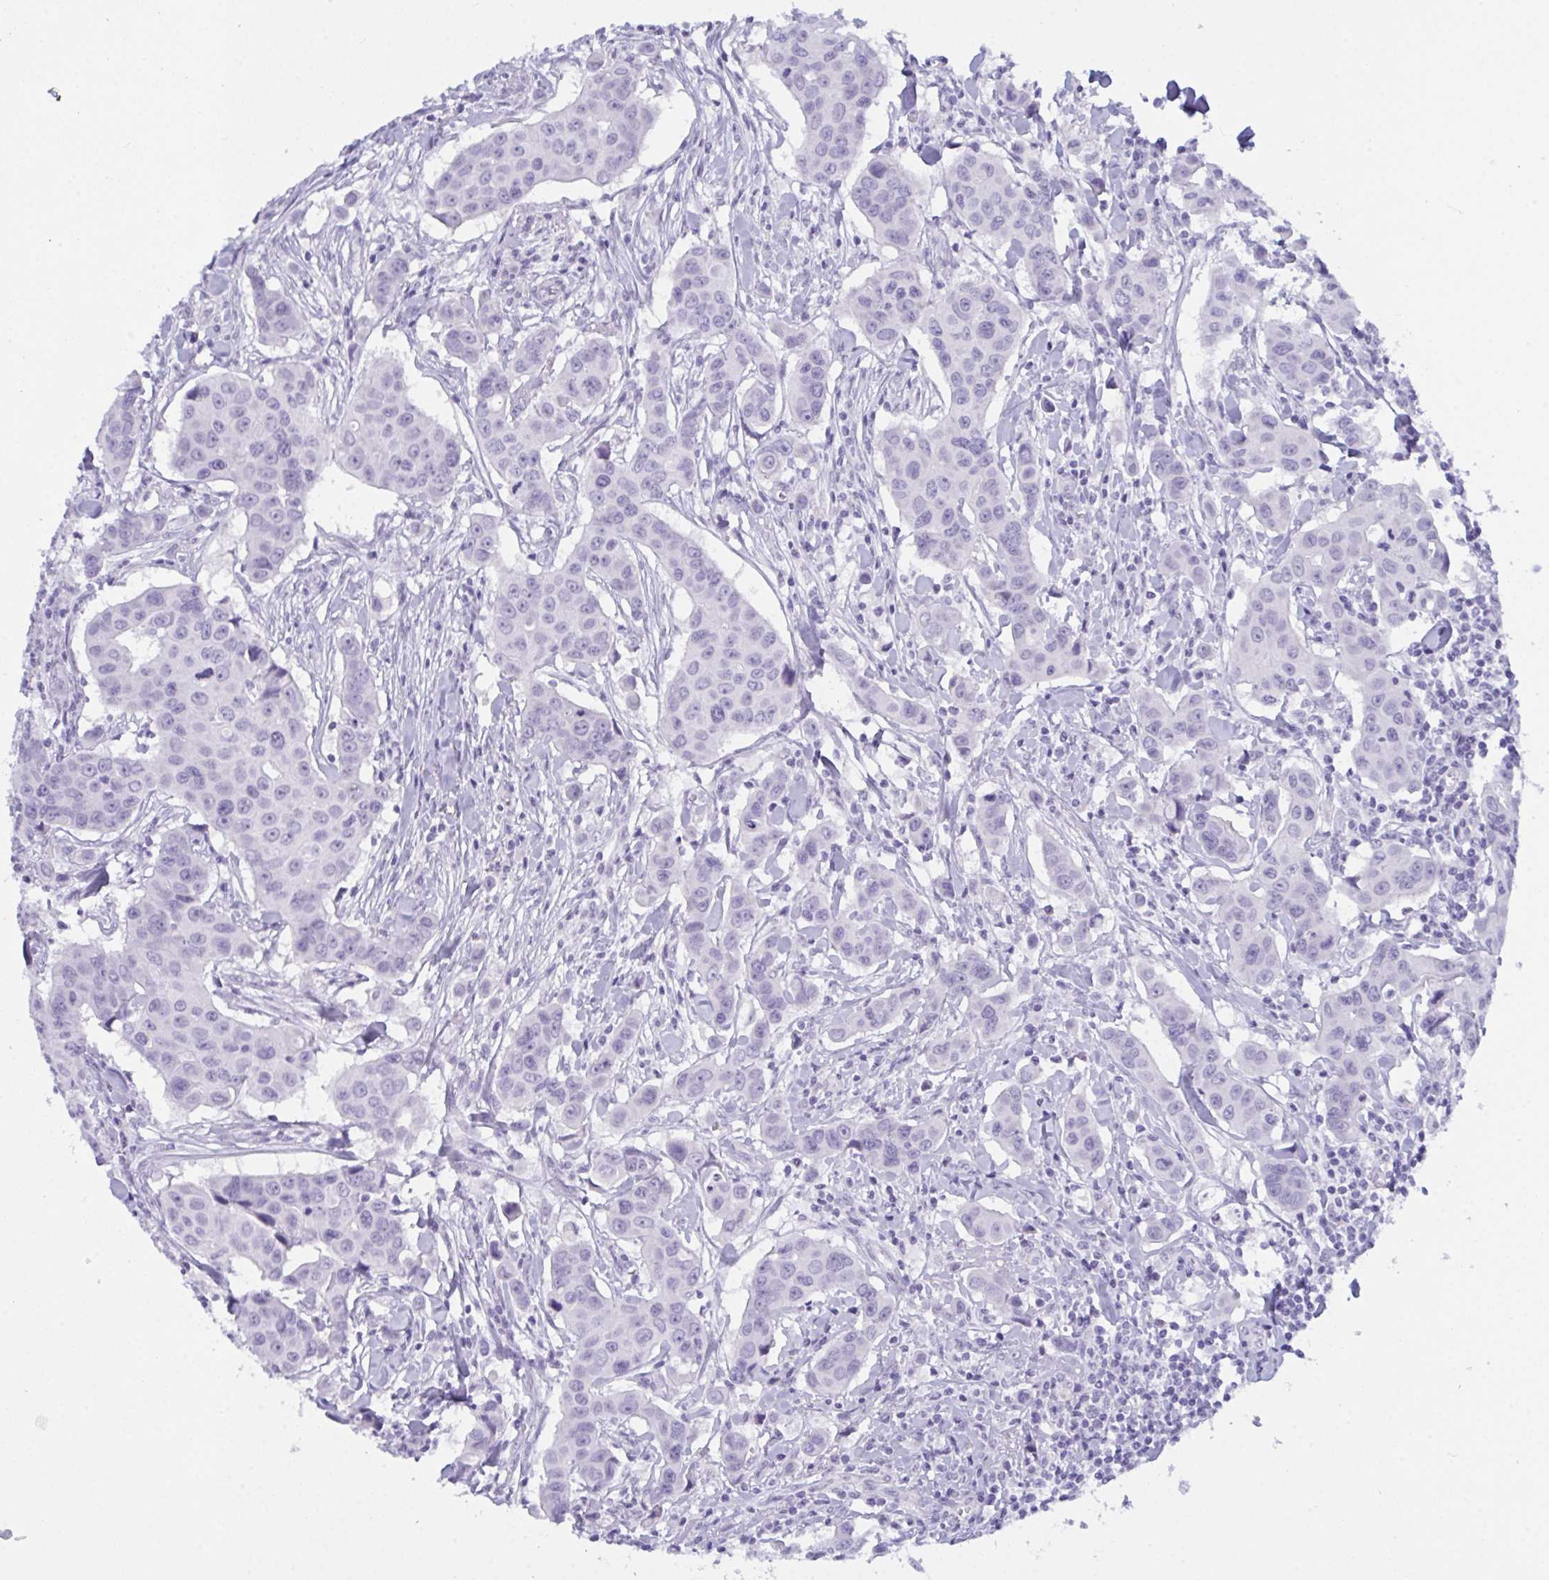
{"staining": {"intensity": "negative", "quantity": "none", "location": "none"}, "tissue": "breast cancer", "cell_type": "Tumor cells", "image_type": "cancer", "snomed": [{"axis": "morphology", "description": "Duct carcinoma"}, {"axis": "topography", "description": "Breast"}], "caption": "The image demonstrates no staining of tumor cells in breast invasive ductal carcinoma.", "gene": "PRDM9", "patient": {"sex": "female", "age": 24}}